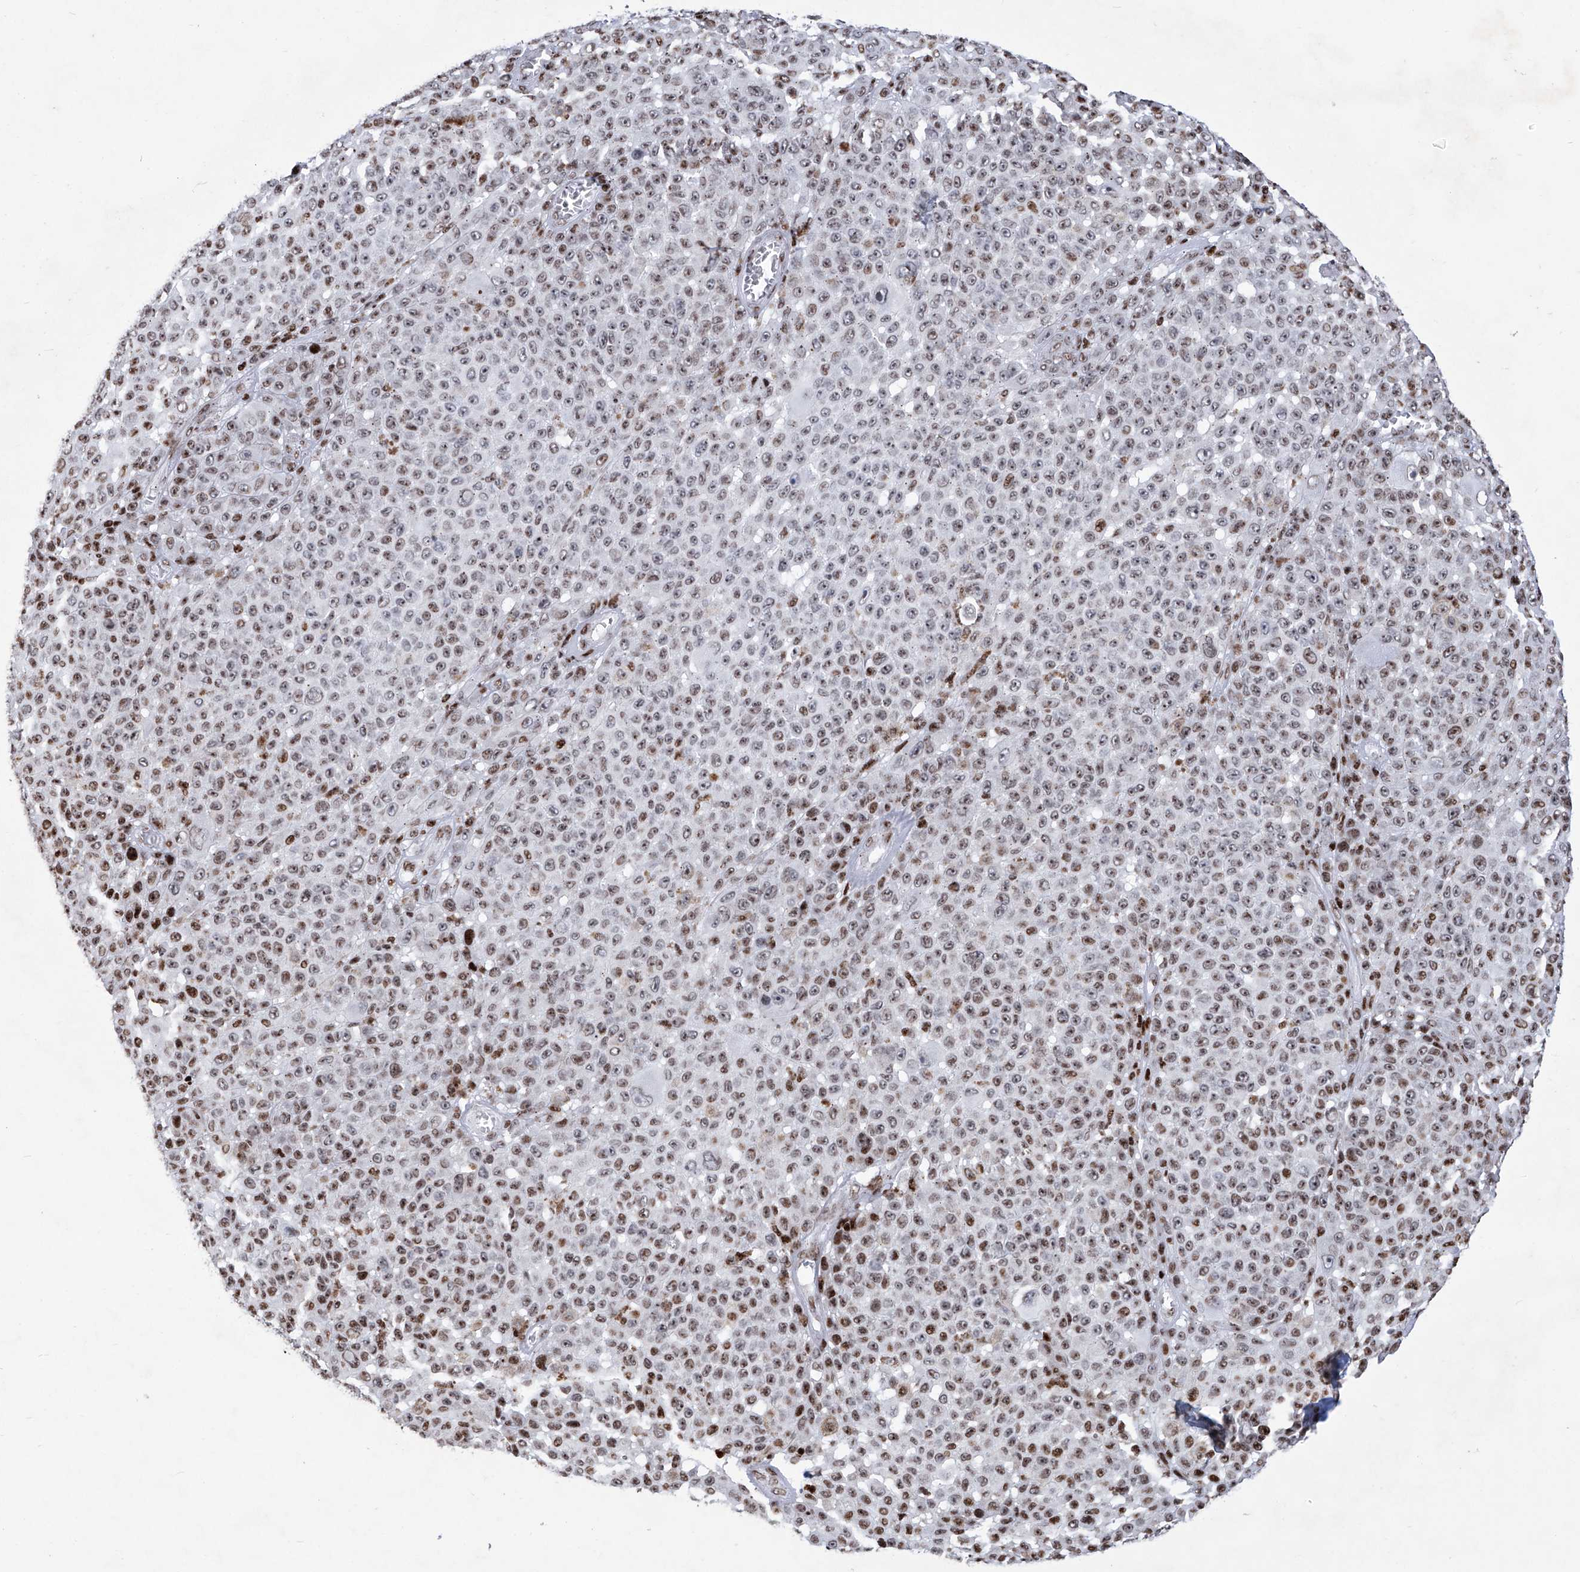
{"staining": {"intensity": "moderate", "quantity": "25%-75%", "location": "nuclear"}, "tissue": "melanoma", "cell_type": "Tumor cells", "image_type": "cancer", "snomed": [{"axis": "morphology", "description": "Malignant melanoma, NOS"}, {"axis": "topography", "description": "Skin"}], "caption": "Protein analysis of malignant melanoma tissue demonstrates moderate nuclear staining in approximately 25%-75% of tumor cells.", "gene": "HEY2", "patient": {"sex": "female", "age": 94}}